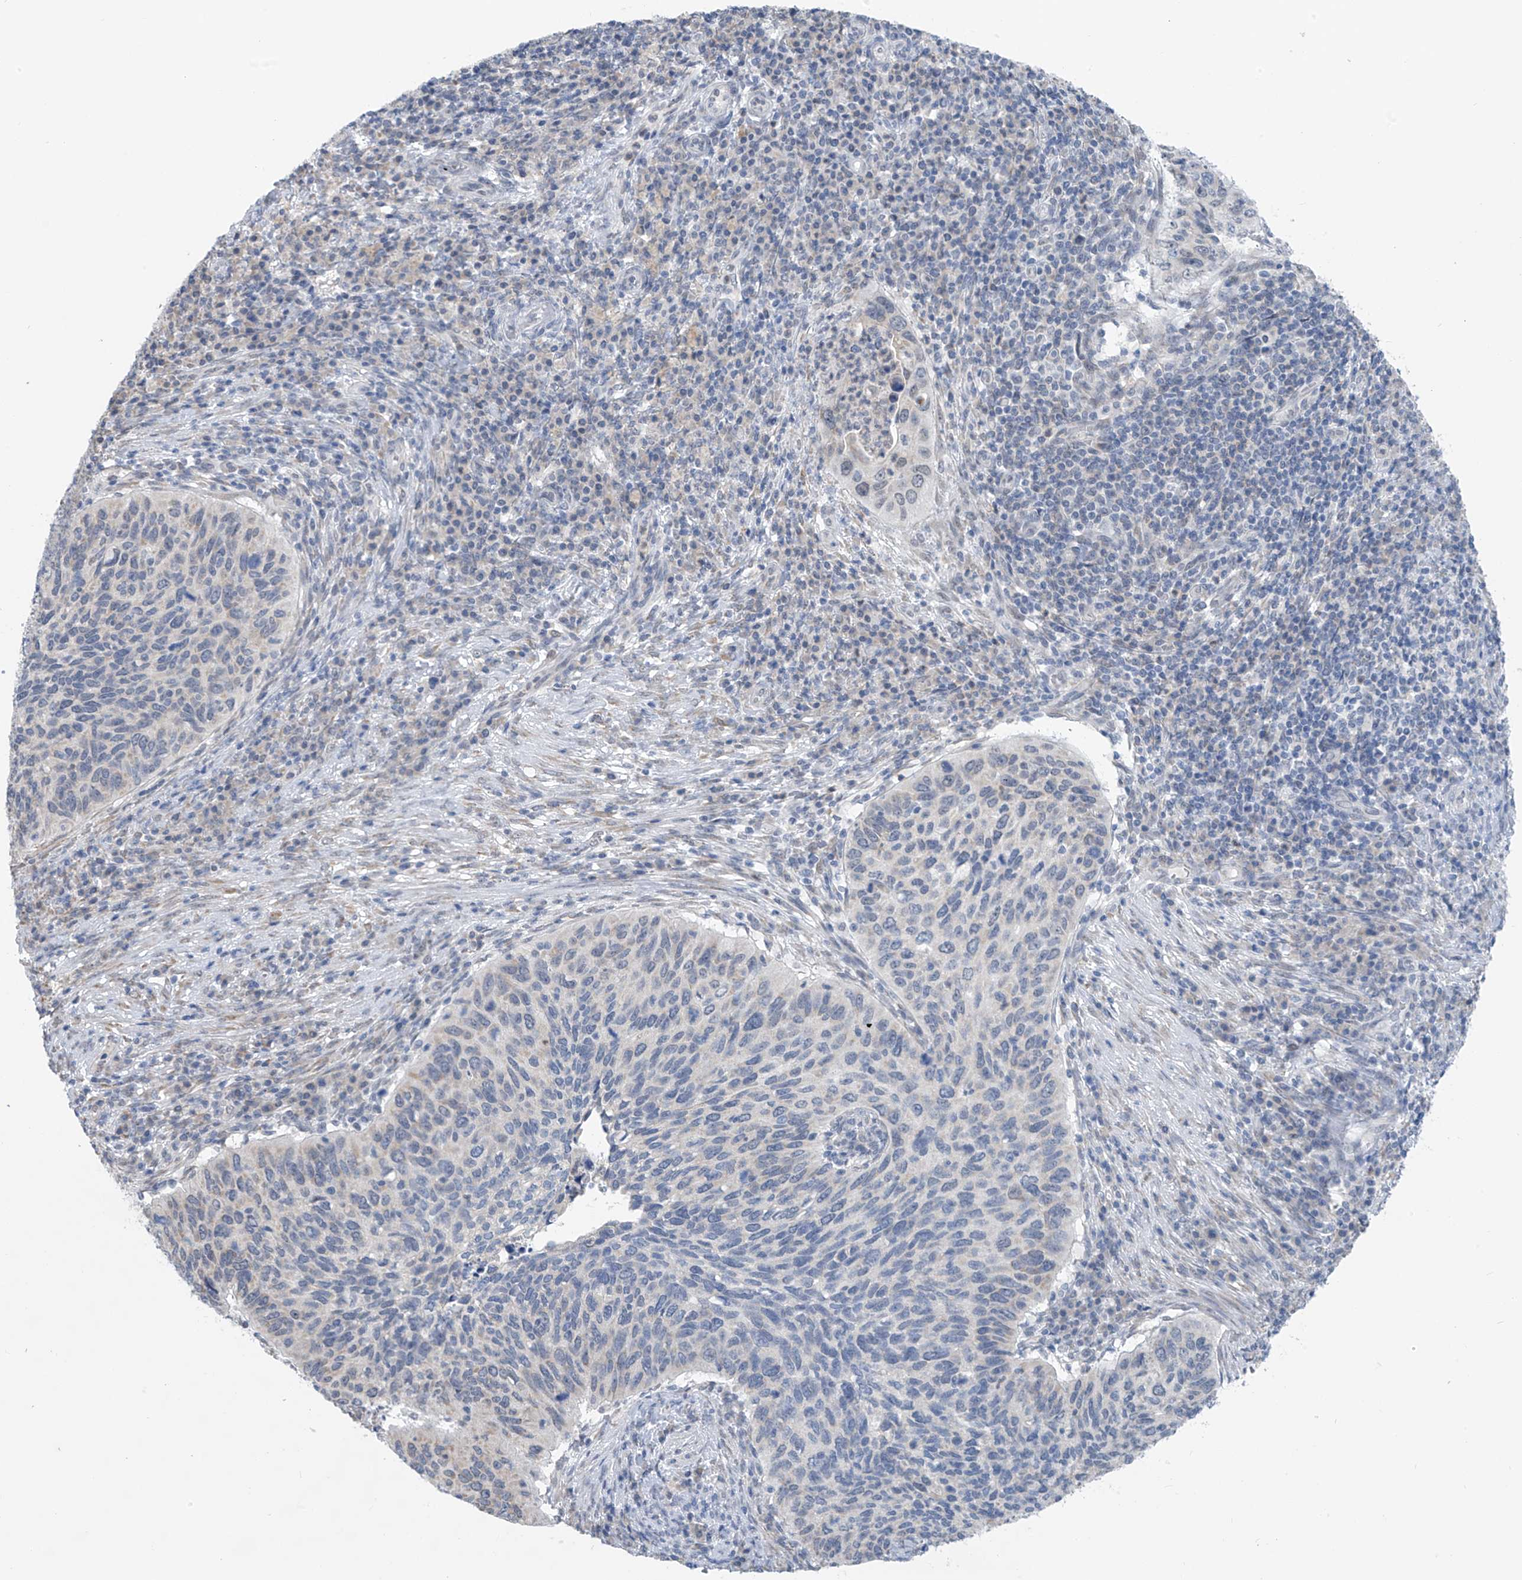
{"staining": {"intensity": "negative", "quantity": "none", "location": "none"}, "tissue": "cervical cancer", "cell_type": "Tumor cells", "image_type": "cancer", "snomed": [{"axis": "morphology", "description": "Squamous cell carcinoma, NOS"}, {"axis": "topography", "description": "Cervix"}], "caption": "Tumor cells are negative for protein expression in human cervical squamous cell carcinoma.", "gene": "CYP4V2", "patient": {"sex": "female", "age": 38}}